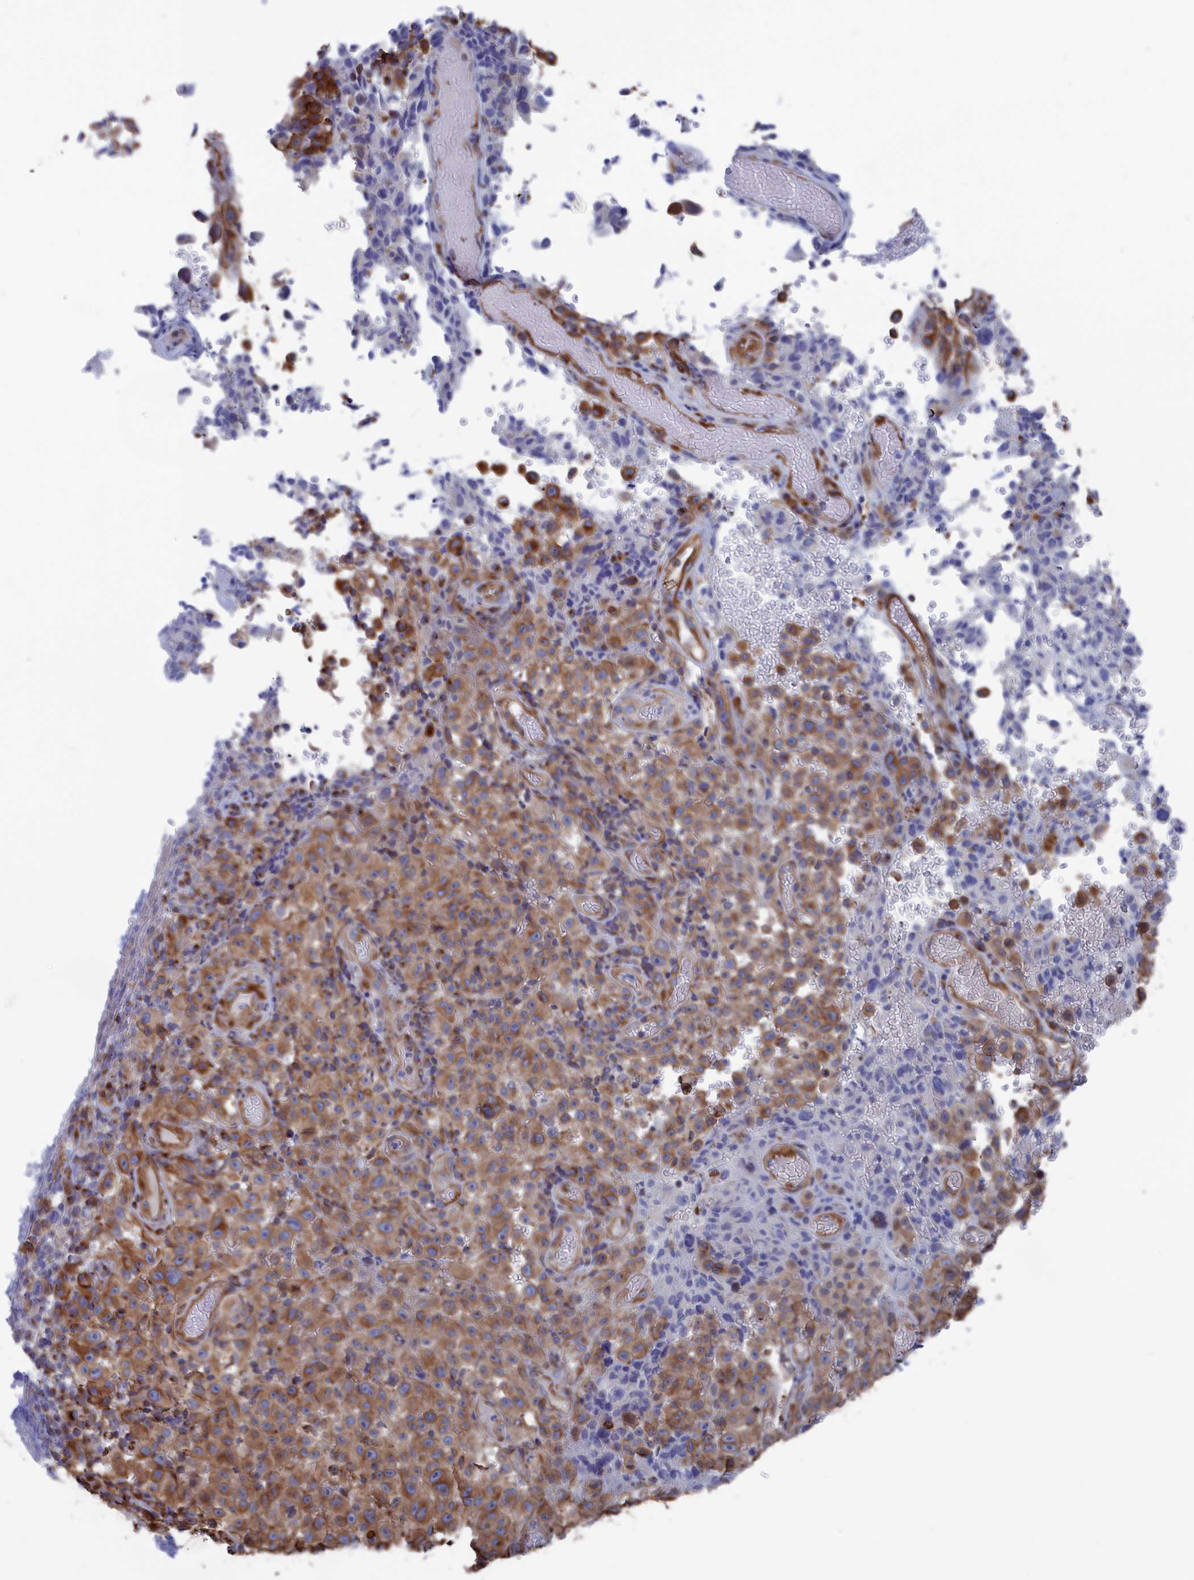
{"staining": {"intensity": "moderate", "quantity": ">75%", "location": "cytoplasmic/membranous"}, "tissue": "melanoma", "cell_type": "Tumor cells", "image_type": "cancer", "snomed": [{"axis": "morphology", "description": "Malignant melanoma, NOS"}, {"axis": "topography", "description": "Skin"}], "caption": "Protein expression analysis of melanoma exhibits moderate cytoplasmic/membranous staining in about >75% of tumor cells. (brown staining indicates protein expression, while blue staining denotes nuclei).", "gene": "NUTF2", "patient": {"sex": "female", "age": 82}}